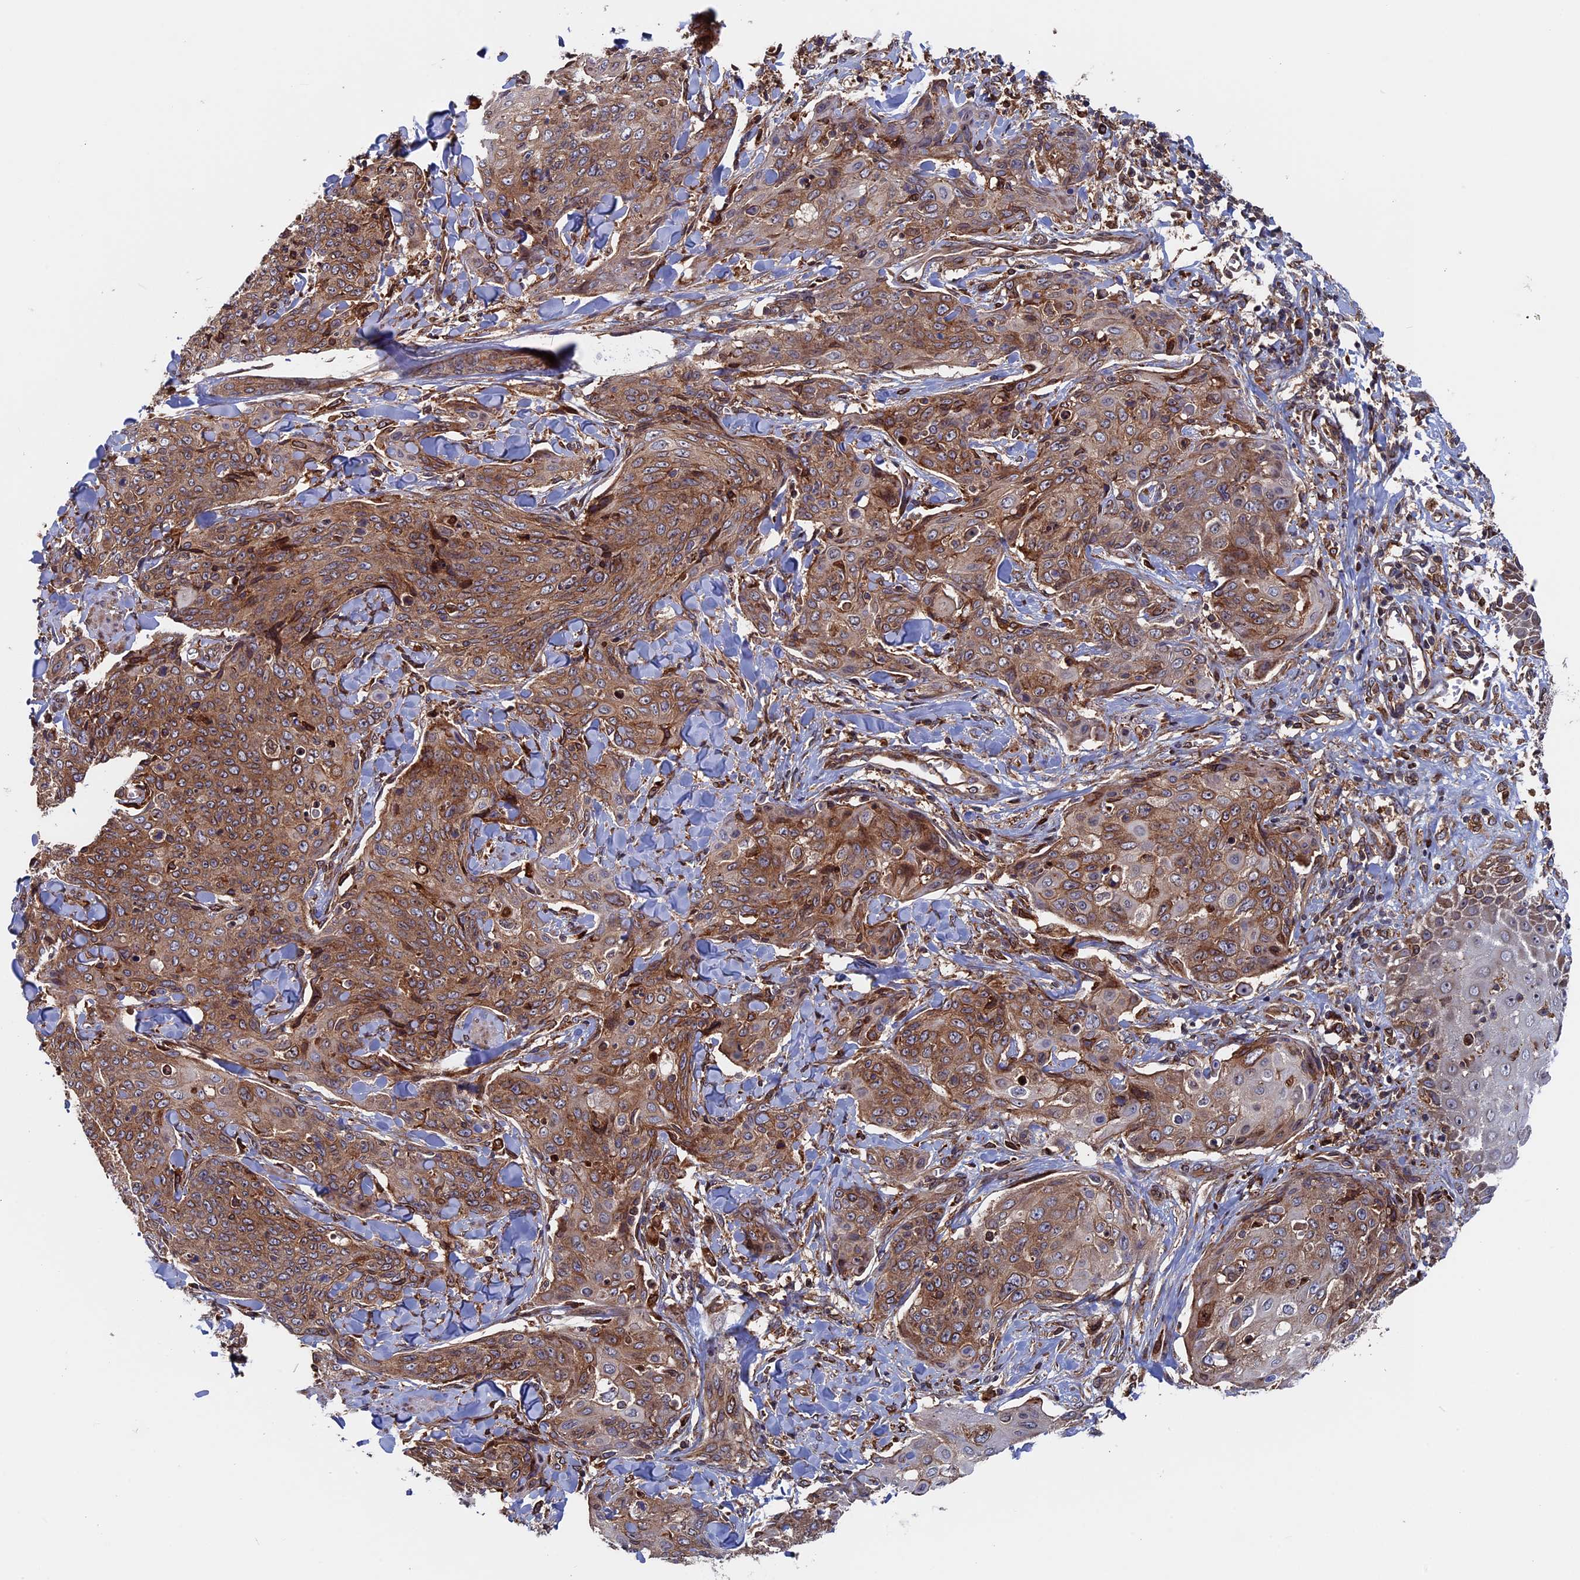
{"staining": {"intensity": "moderate", "quantity": ">75%", "location": "cytoplasmic/membranous"}, "tissue": "skin cancer", "cell_type": "Tumor cells", "image_type": "cancer", "snomed": [{"axis": "morphology", "description": "Squamous cell carcinoma, NOS"}, {"axis": "topography", "description": "Skin"}, {"axis": "topography", "description": "Vulva"}], "caption": "Approximately >75% of tumor cells in human skin squamous cell carcinoma reveal moderate cytoplasmic/membranous protein staining as visualized by brown immunohistochemical staining.", "gene": "RPUSD1", "patient": {"sex": "female", "age": 85}}